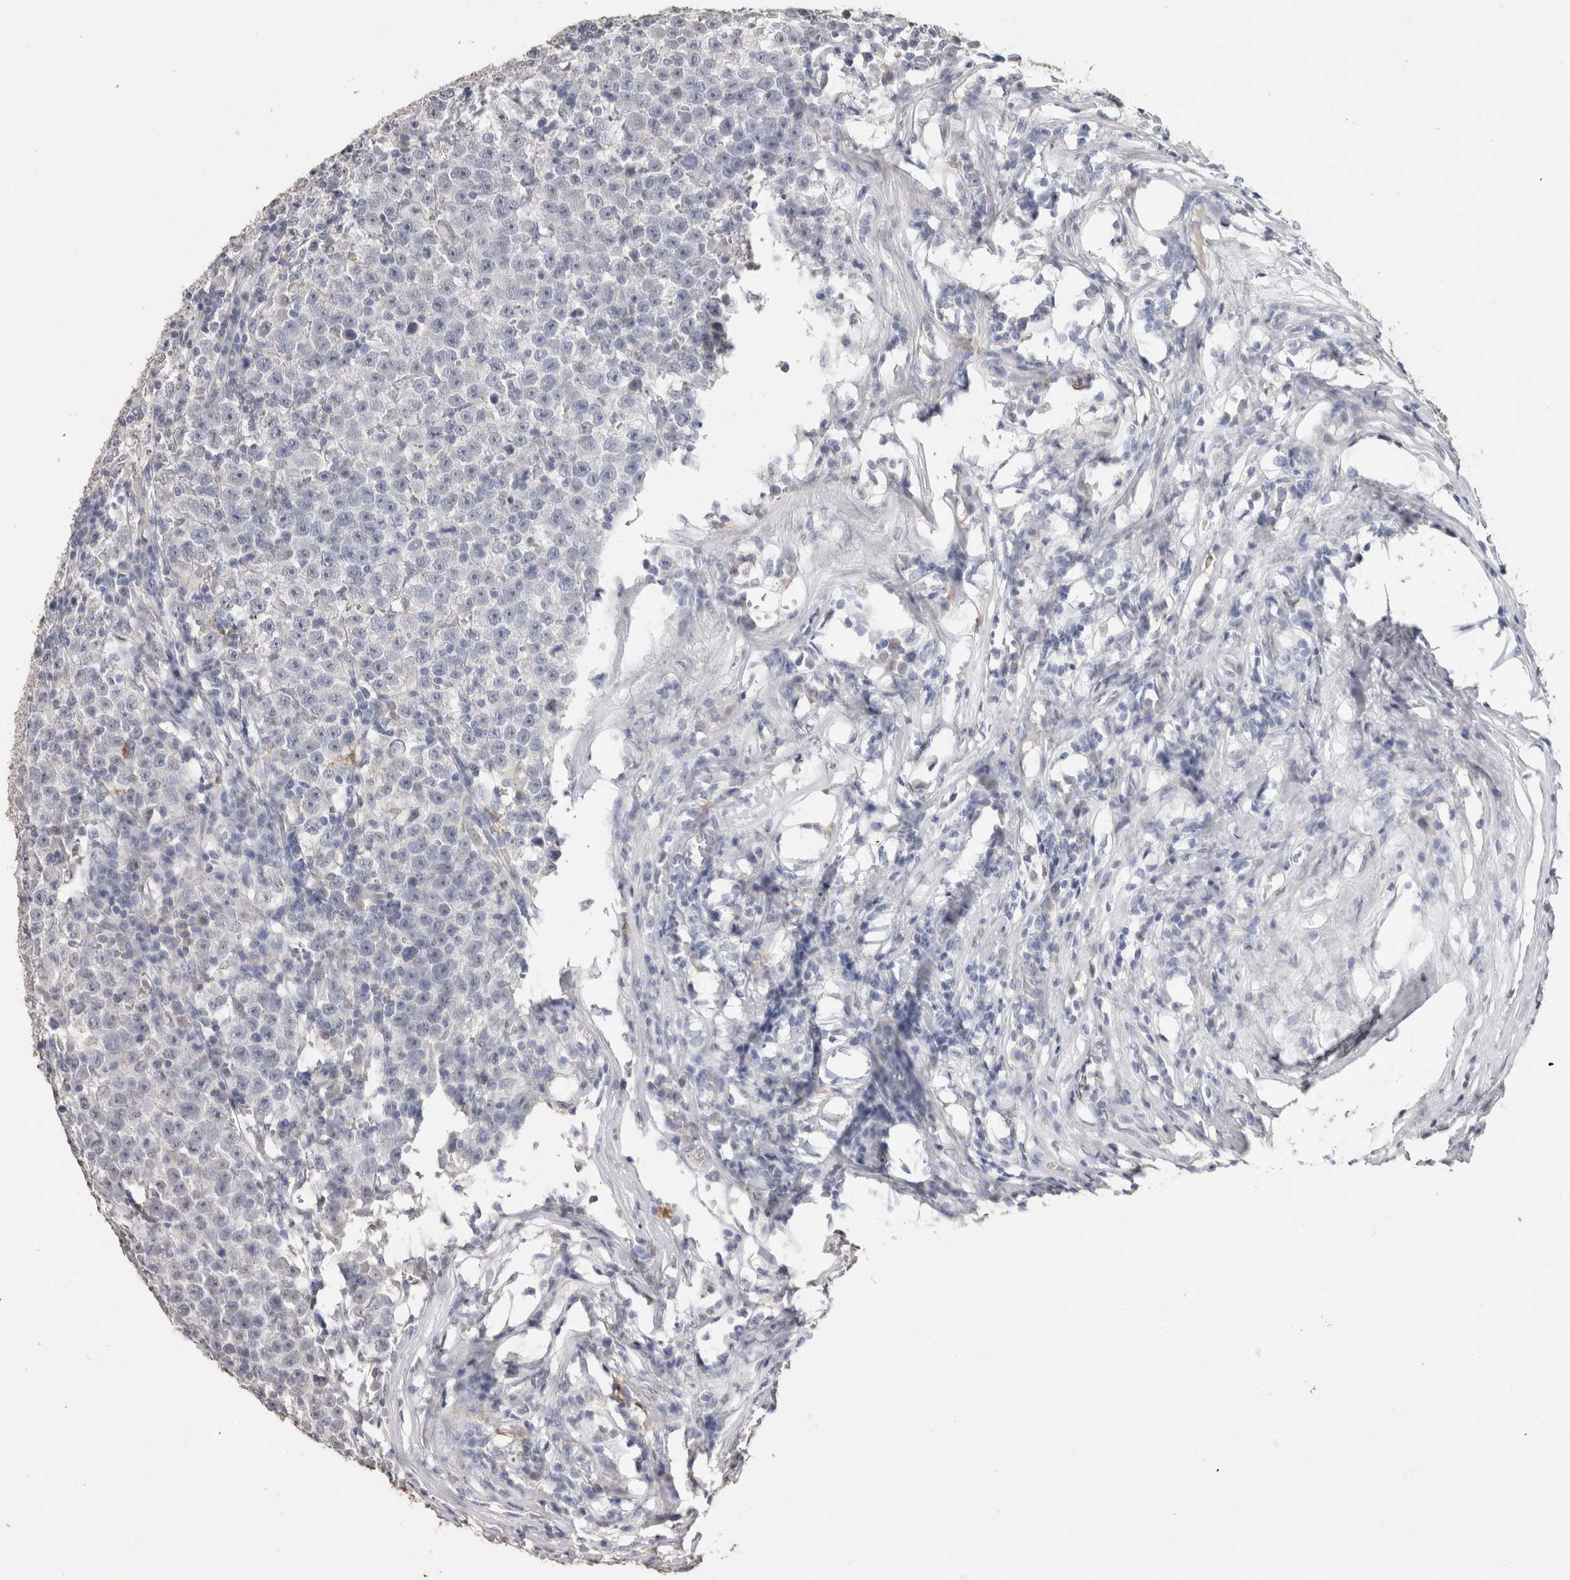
{"staining": {"intensity": "negative", "quantity": "none", "location": "none"}, "tissue": "testis cancer", "cell_type": "Tumor cells", "image_type": "cancer", "snomed": [{"axis": "morphology", "description": "Seminoma, NOS"}, {"axis": "topography", "description": "Testis"}], "caption": "Immunohistochemistry image of human testis cancer (seminoma) stained for a protein (brown), which demonstrates no expression in tumor cells.", "gene": "LGALS2", "patient": {"sex": "male", "age": 43}}